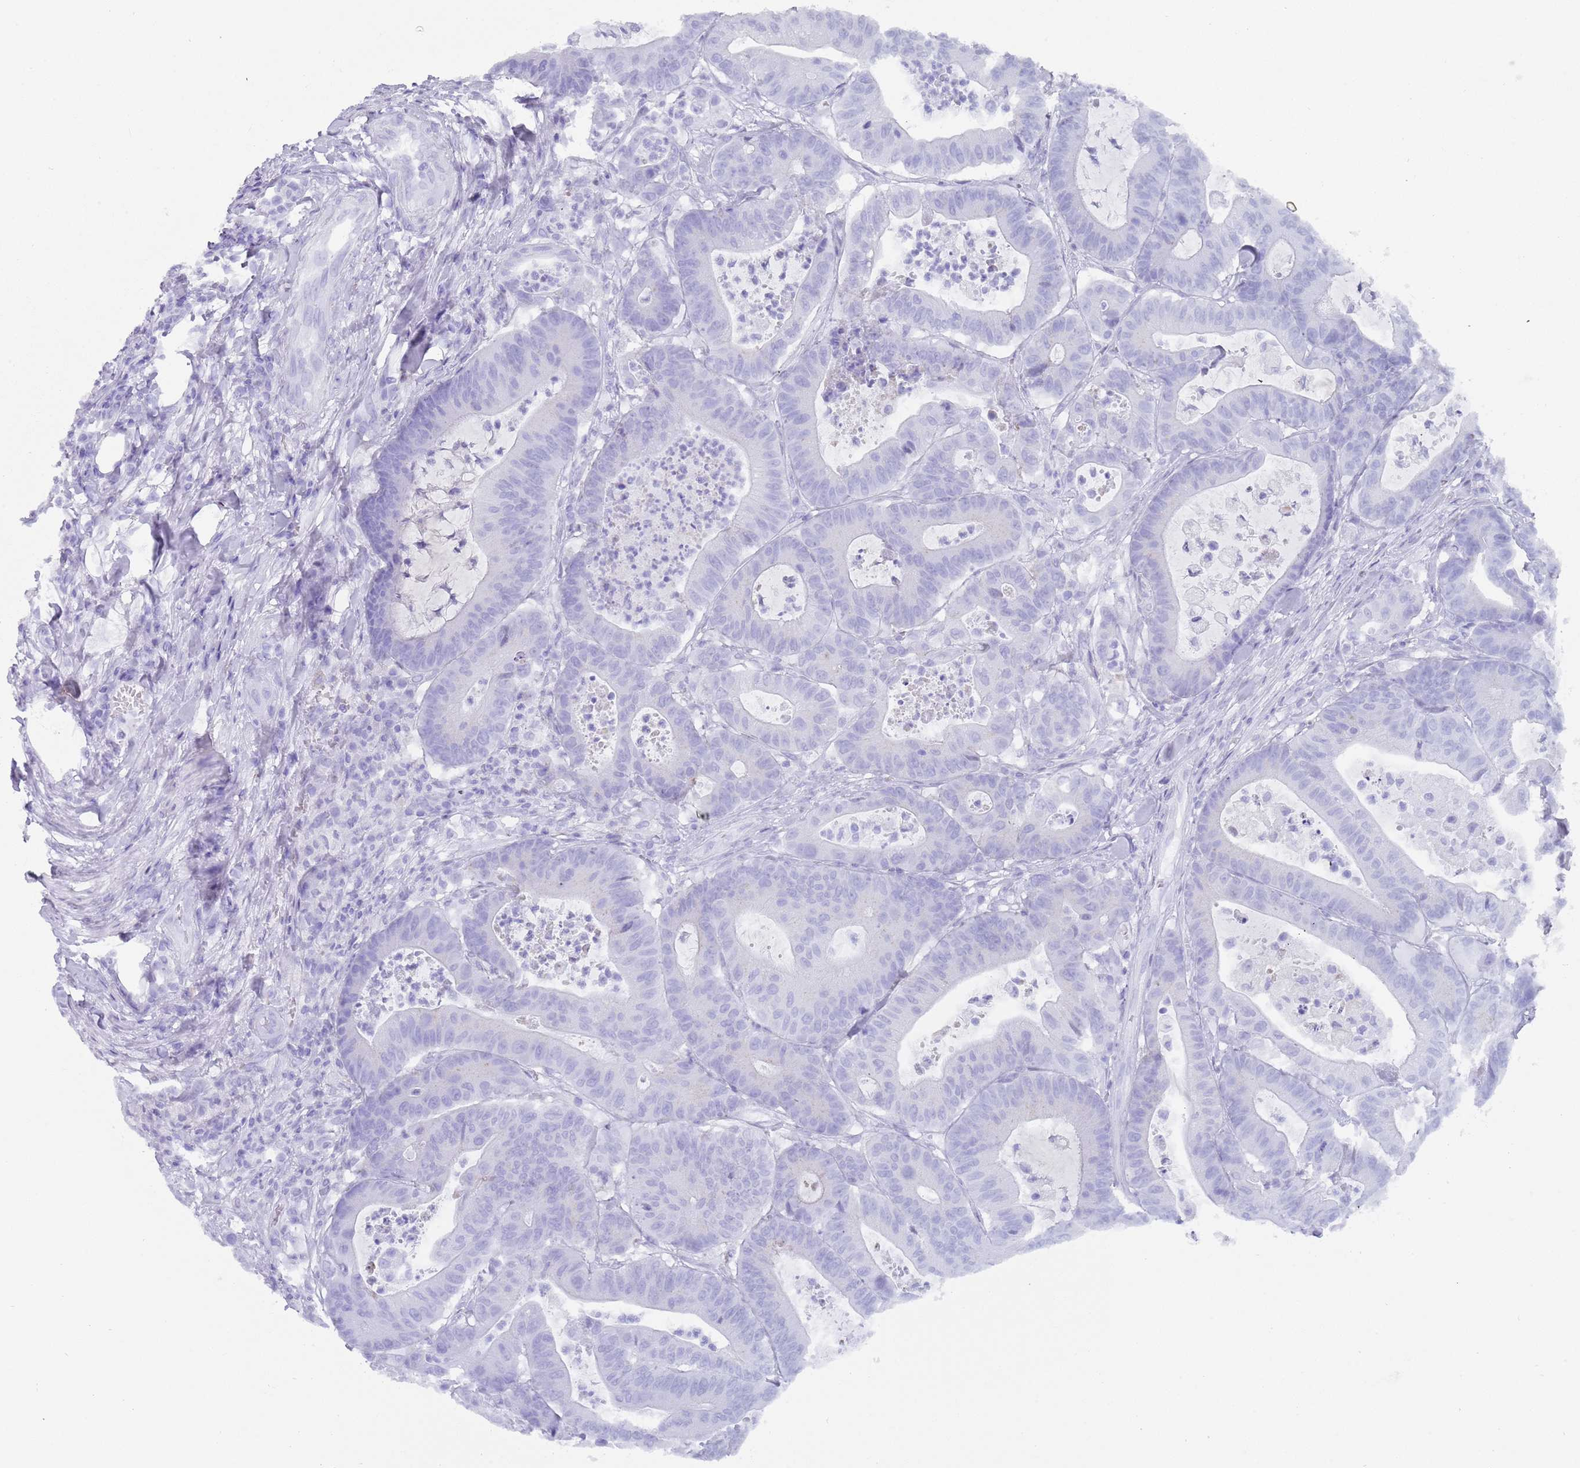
{"staining": {"intensity": "negative", "quantity": "none", "location": "none"}, "tissue": "colorectal cancer", "cell_type": "Tumor cells", "image_type": "cancer", "snomed": [{"axis": "morphology", "description": "Adenocarcinoma, NOS"}, {"axis": "topography", "description": "Colon"}], "caption": "Protein analysis of colorectal adenocarcinoma reveals no significant staining in tumor cells.", "gene": "HDAC8", "patient": {"sex": "female", "age": 84}}